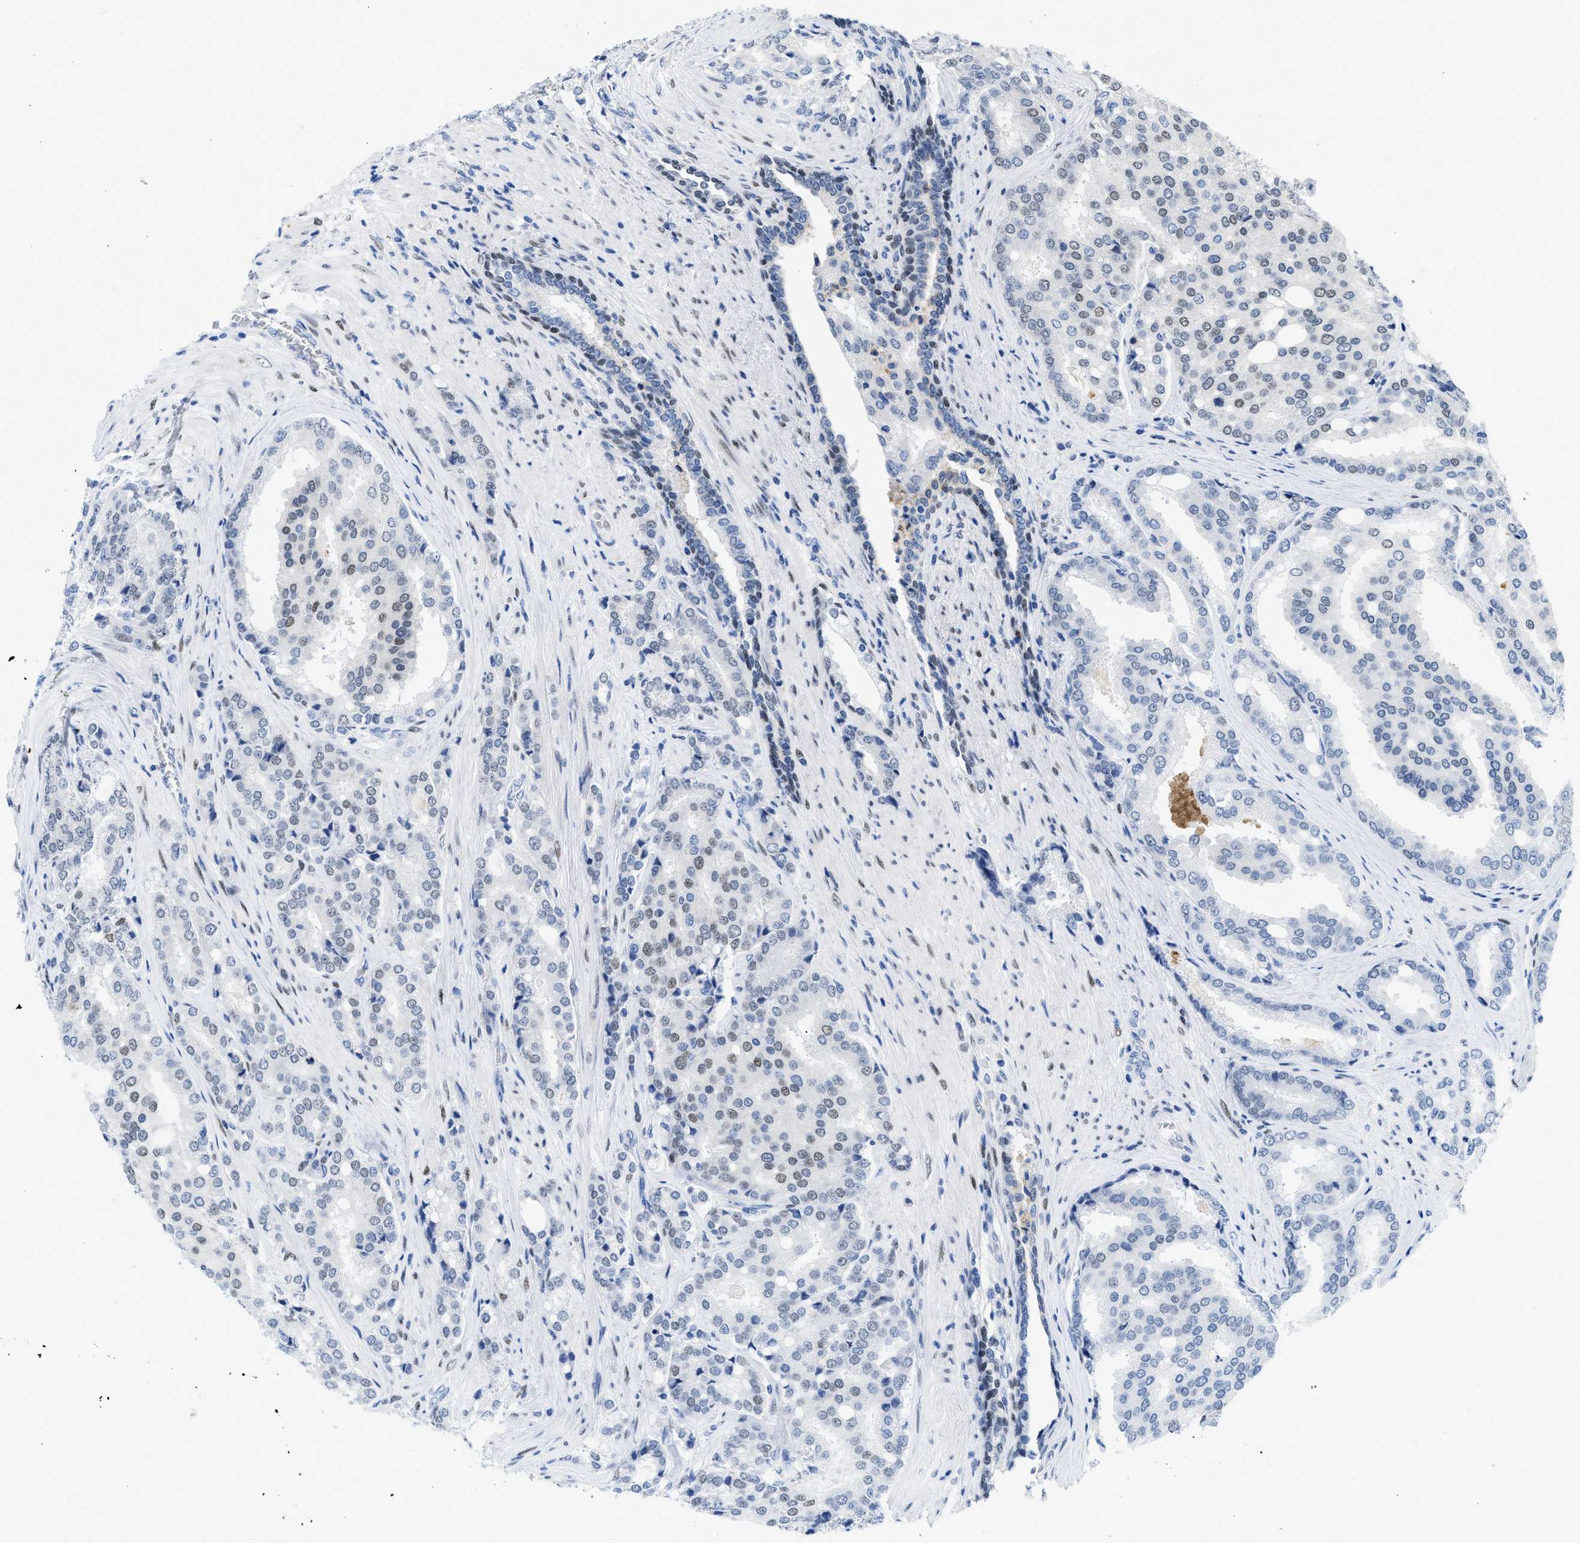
{"staining": {"intensity": "weak", "quantity": "<25%", "location": "nuclear"}, "tissue": "prostate cancer", "cell_type": "Tumor cells", "image_type": "cancer", "snomed": [{"axis": "morphology", "description": "Adenocarcinoma, High grade"}, {"axis": "topography", "description": "Prostate"}], "caption": "High magnification brightfield microscopy of prostate cancer (high-grade adenocarcinoma) stained with DAB (3,3'-diaminobenzidine) (brown) and counterstained with hematoxylin (blue): tumor cells show no significant expression.", "gene": "NFIX", "patient": {"sex": "male", "age": 50}}